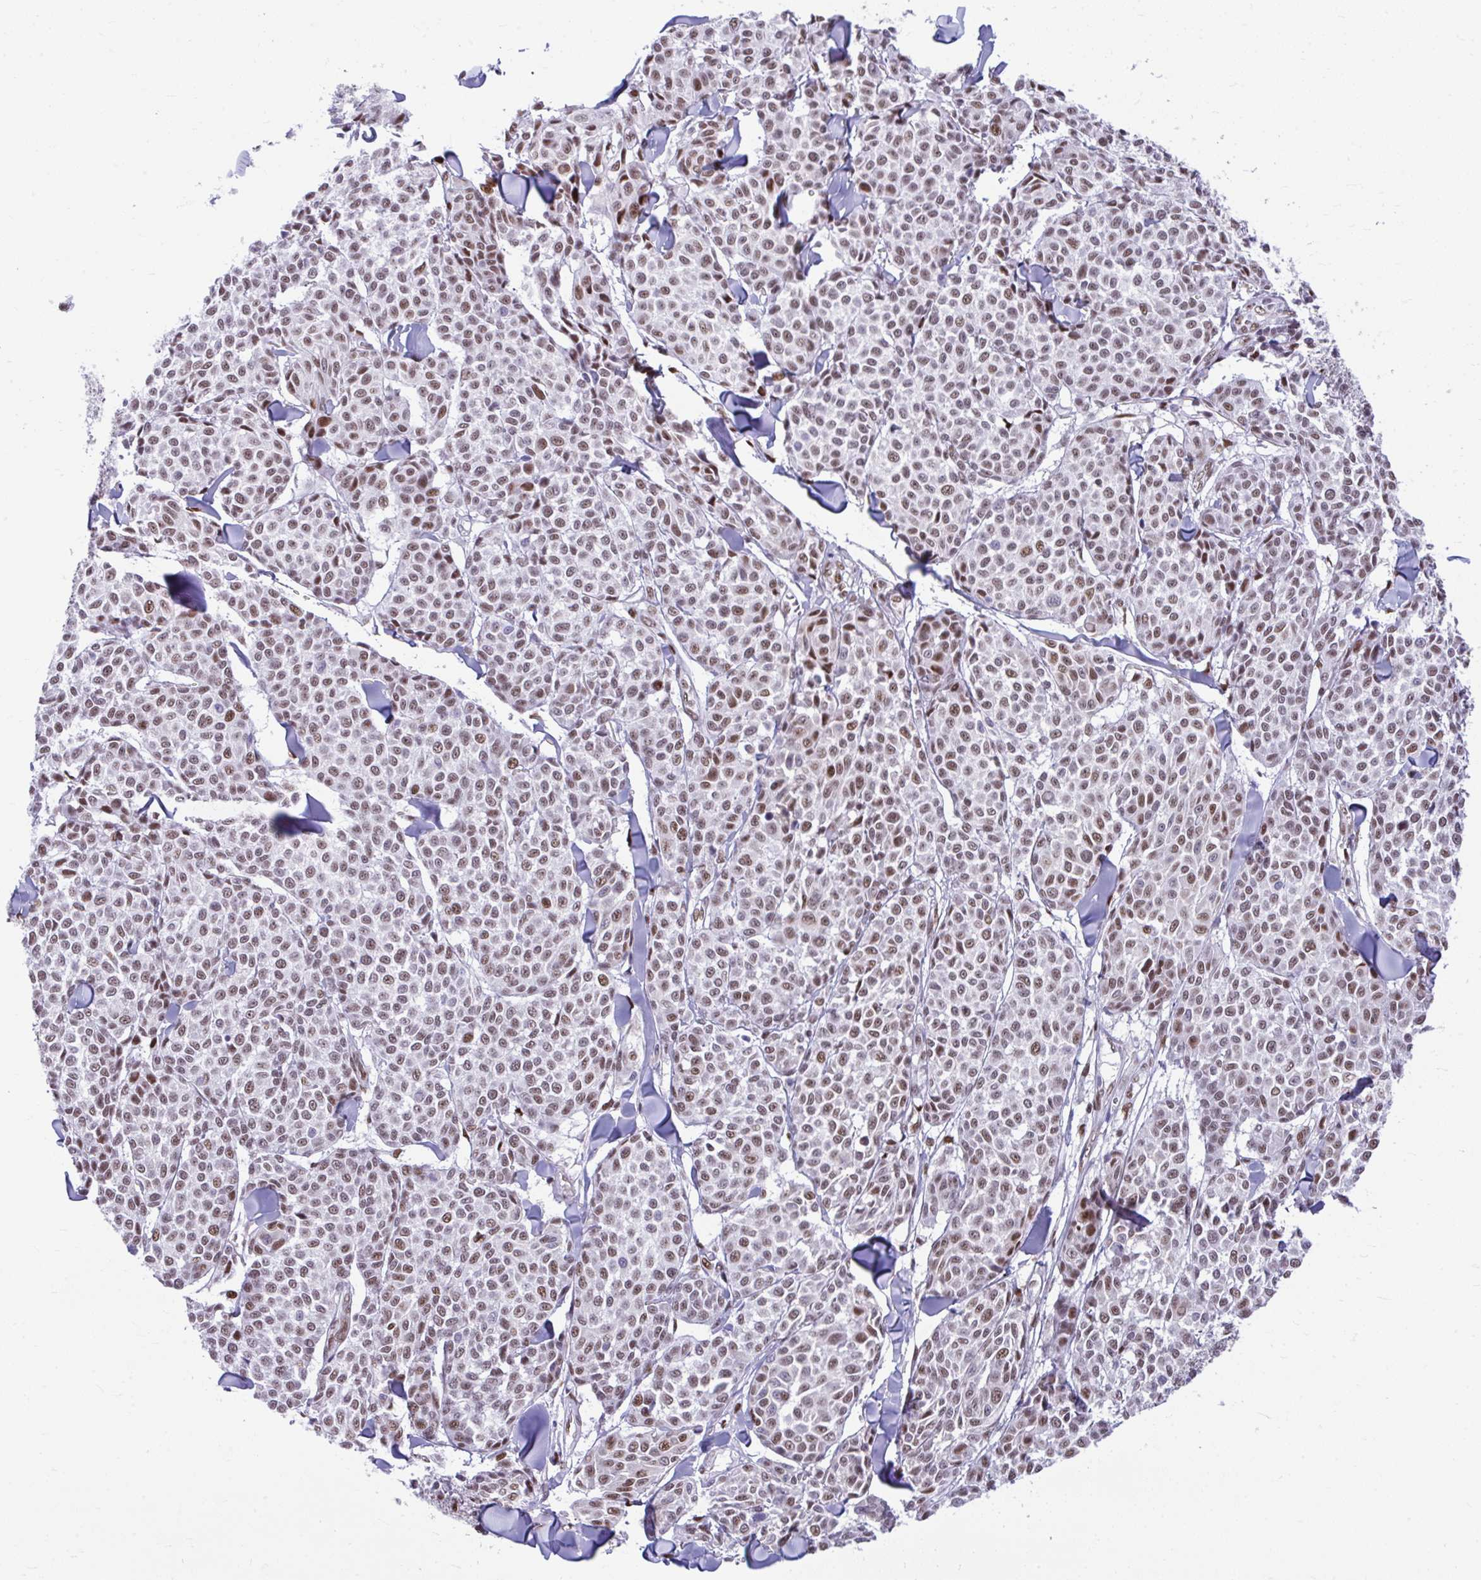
{"staining": {"intensity": "moderate", "quantity": "25%-75%", "location": "nuclear"}, "tissue": "melanoma", "cell_type": "Tumor cells", "image_type": "cancer", "snomed": [{"axis": "morphology", "description": "Malignant melanoma, NOS"}, {"axis": "topography", "description": "Skin"}], "caption": "DAB immunohistochemical staining of melanoma displays moderate nuclear protein staining in about 25%-75% of tumor cells.", "gene": "SLC35C2", "patient": {"sex": "male", "age": 46}}